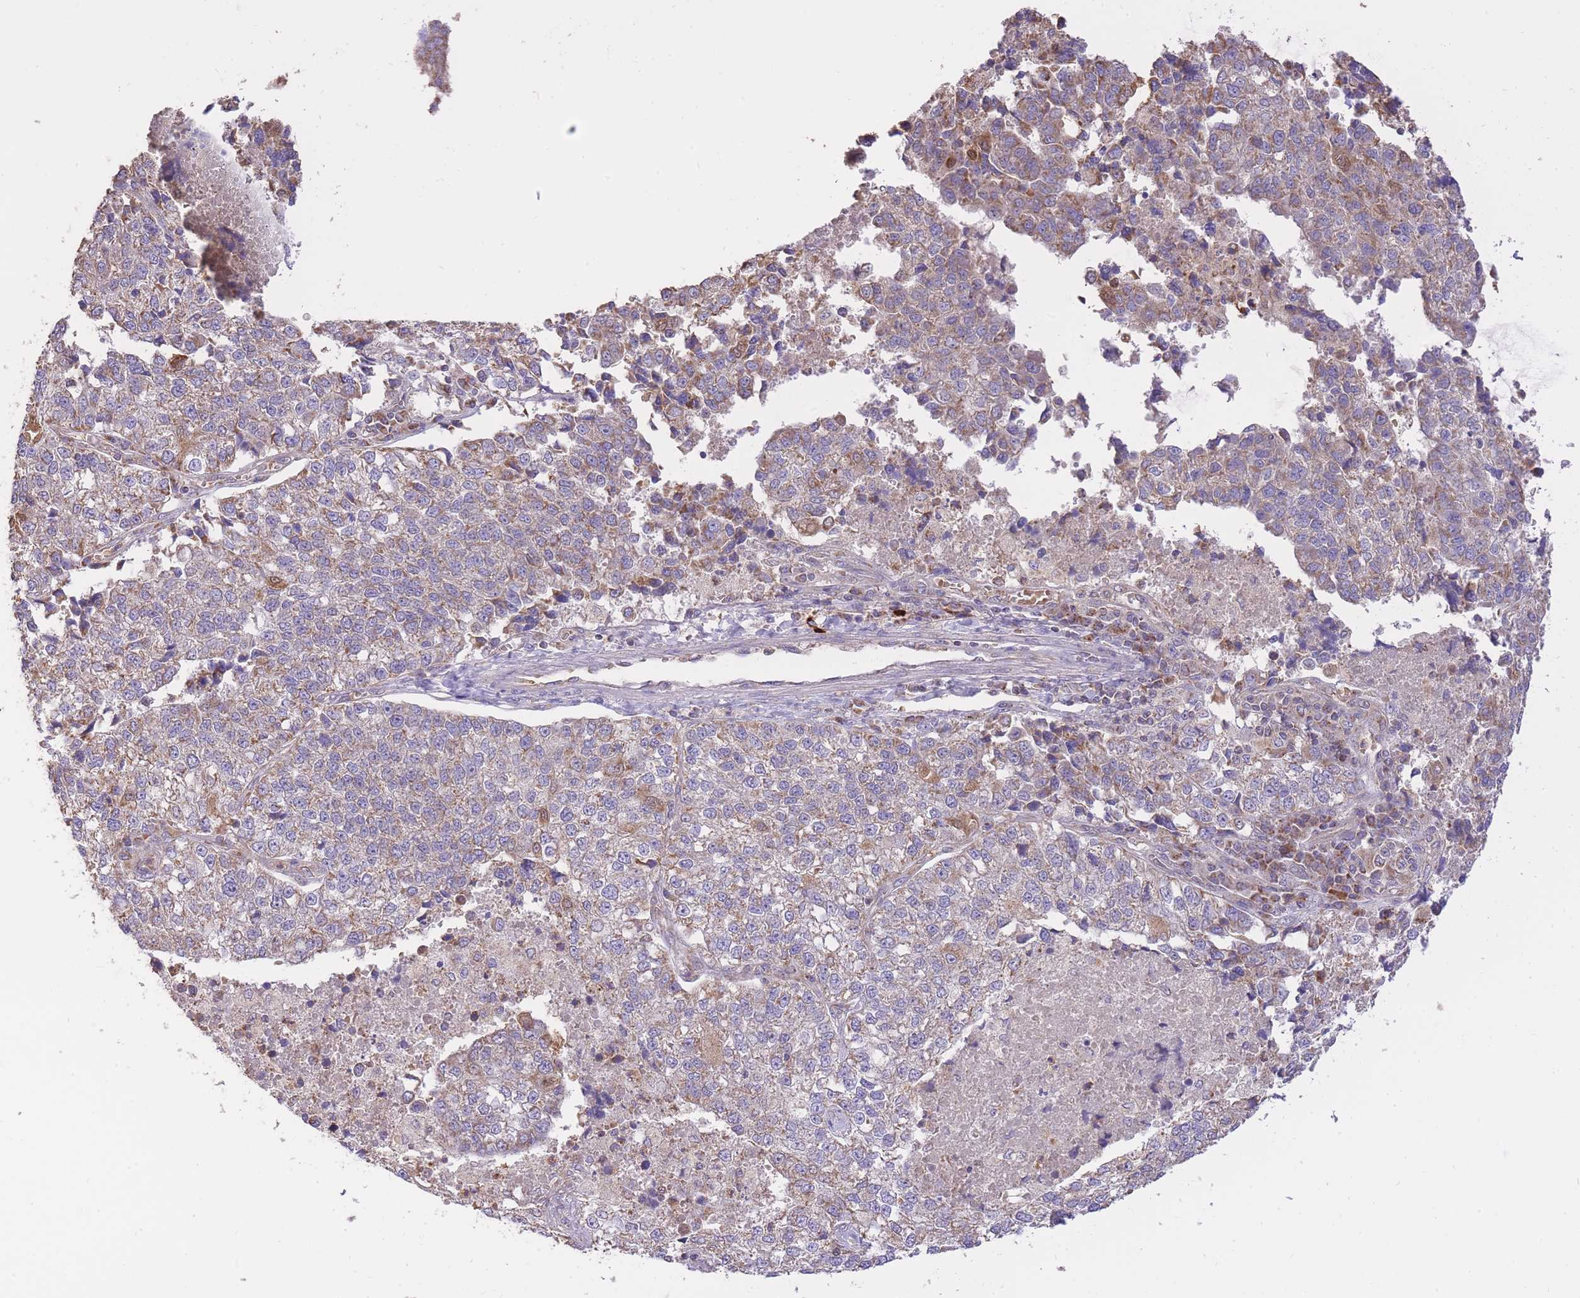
{"staining": {"intensity": "moderate", "quantity": "25%-75%", "location": "cytoplasmic/membranous"}, "tissue": "lung cancer", "cell_type": "Tumor cells", "image_type": "cancer", "snomed": [{"axis": "morphology", "description": "Adenocarcinoma, NOS"}, {"axis": "topography", "description": "Lung"}], "caption": "Moderate cytoplasmic/membranous expression for a protein is appreciated in about 25%-75% of tumor cells of lung cancer (adenocarcinoma) using IHC.", "gene": "PREP", "patient": {"sex": "male", "age": 49}}